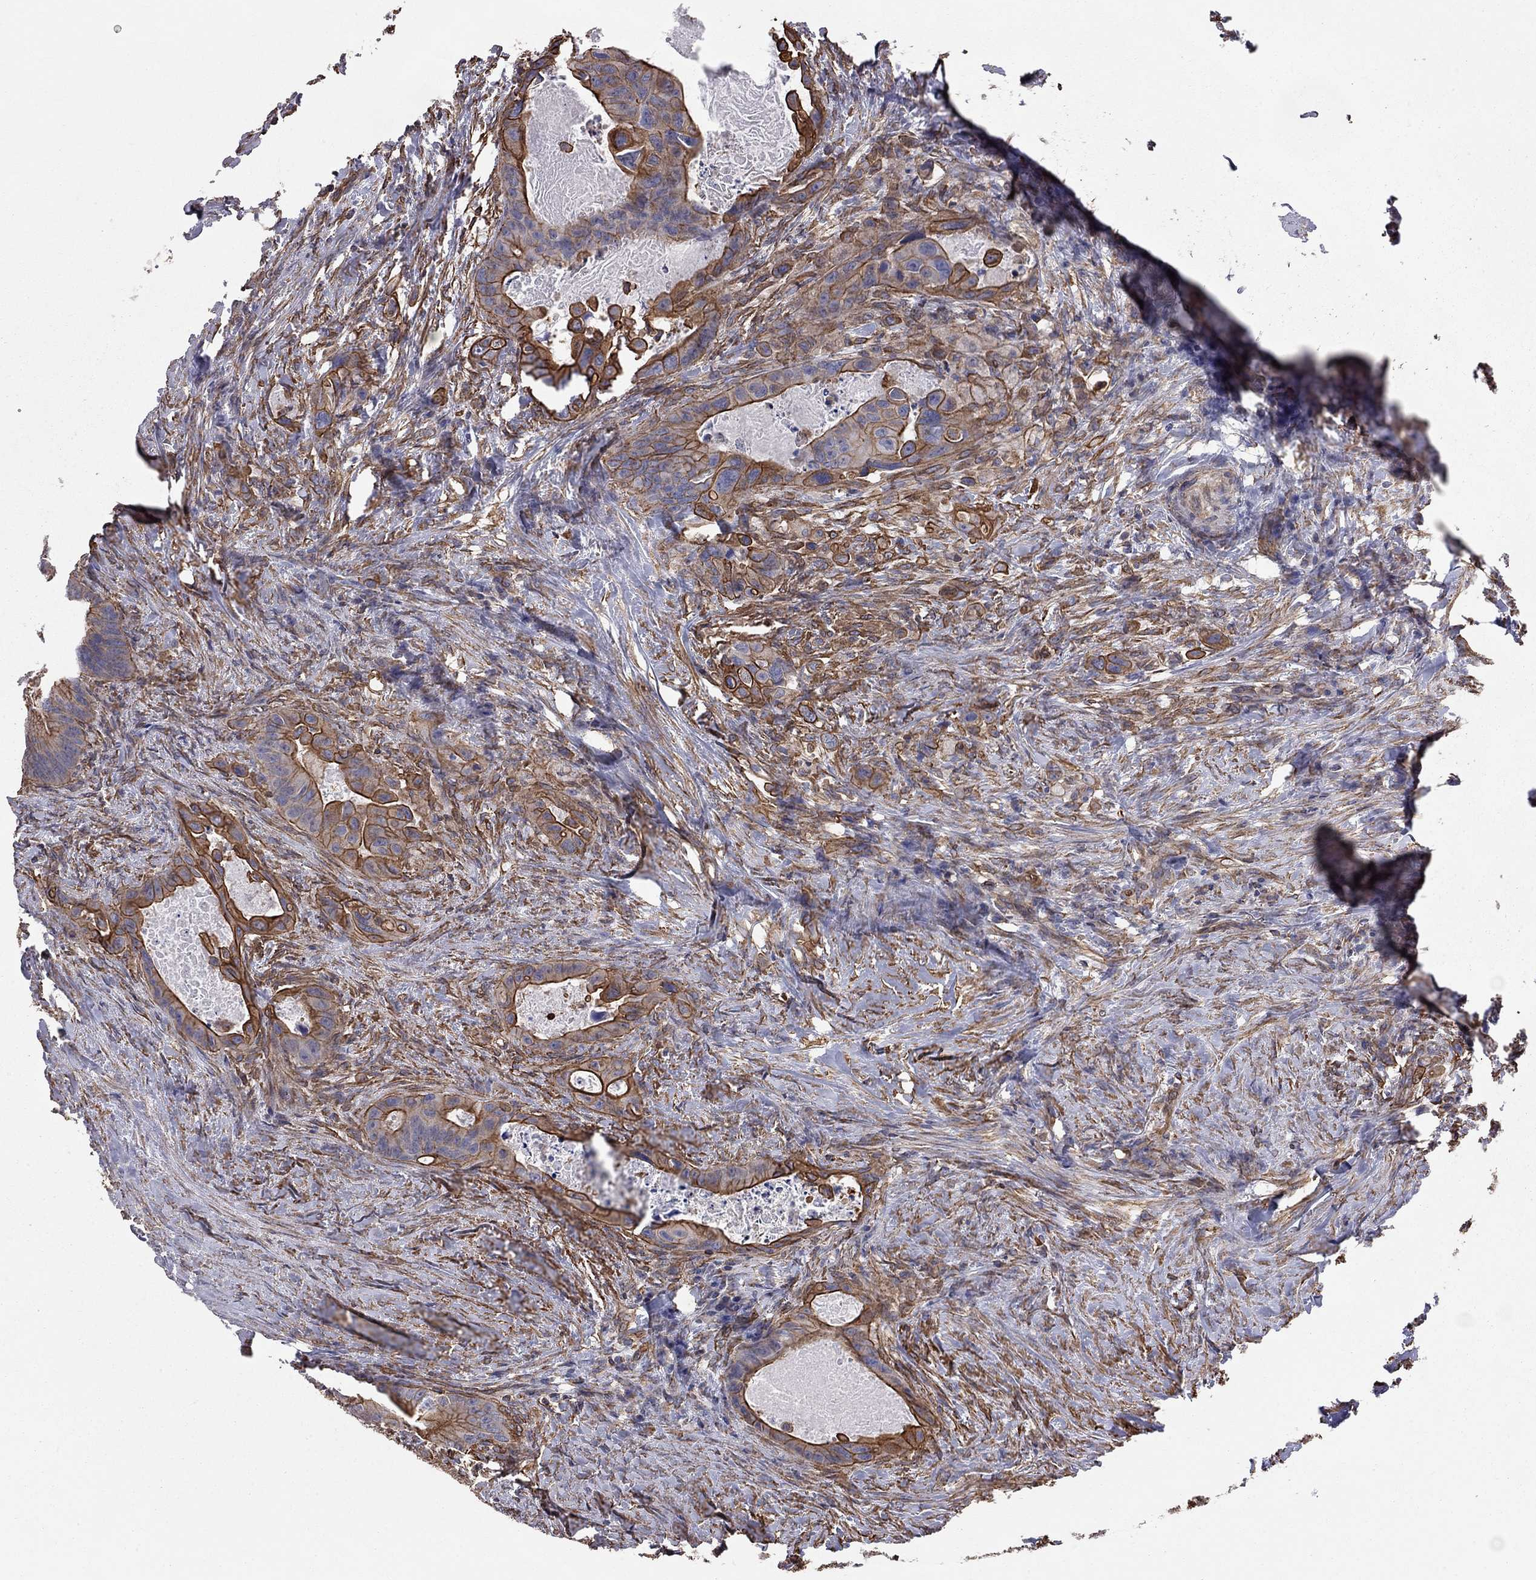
{"staining": {"intensity": "strong", "quantity": ">75%", "location": "cytoplasmic/membranous"}, "tissue": "colorectal cancer", "cell_type": "Tumor cells", "image_type": "cancer", "snomed": [{"axis": "morphology", "description": "Adenocarcinoma, NOS"}, {"axis": "topography", "description": "Rectum"}], "caption": "Adenocarcinoma (colorectal) was stained to show a protein in brown. There is high levels of strong cytoplasmic/membranous positivity in about >75% of tumor cells.", "gene": "BICDL2", "patient": {"sex": "male", "age": 64}}